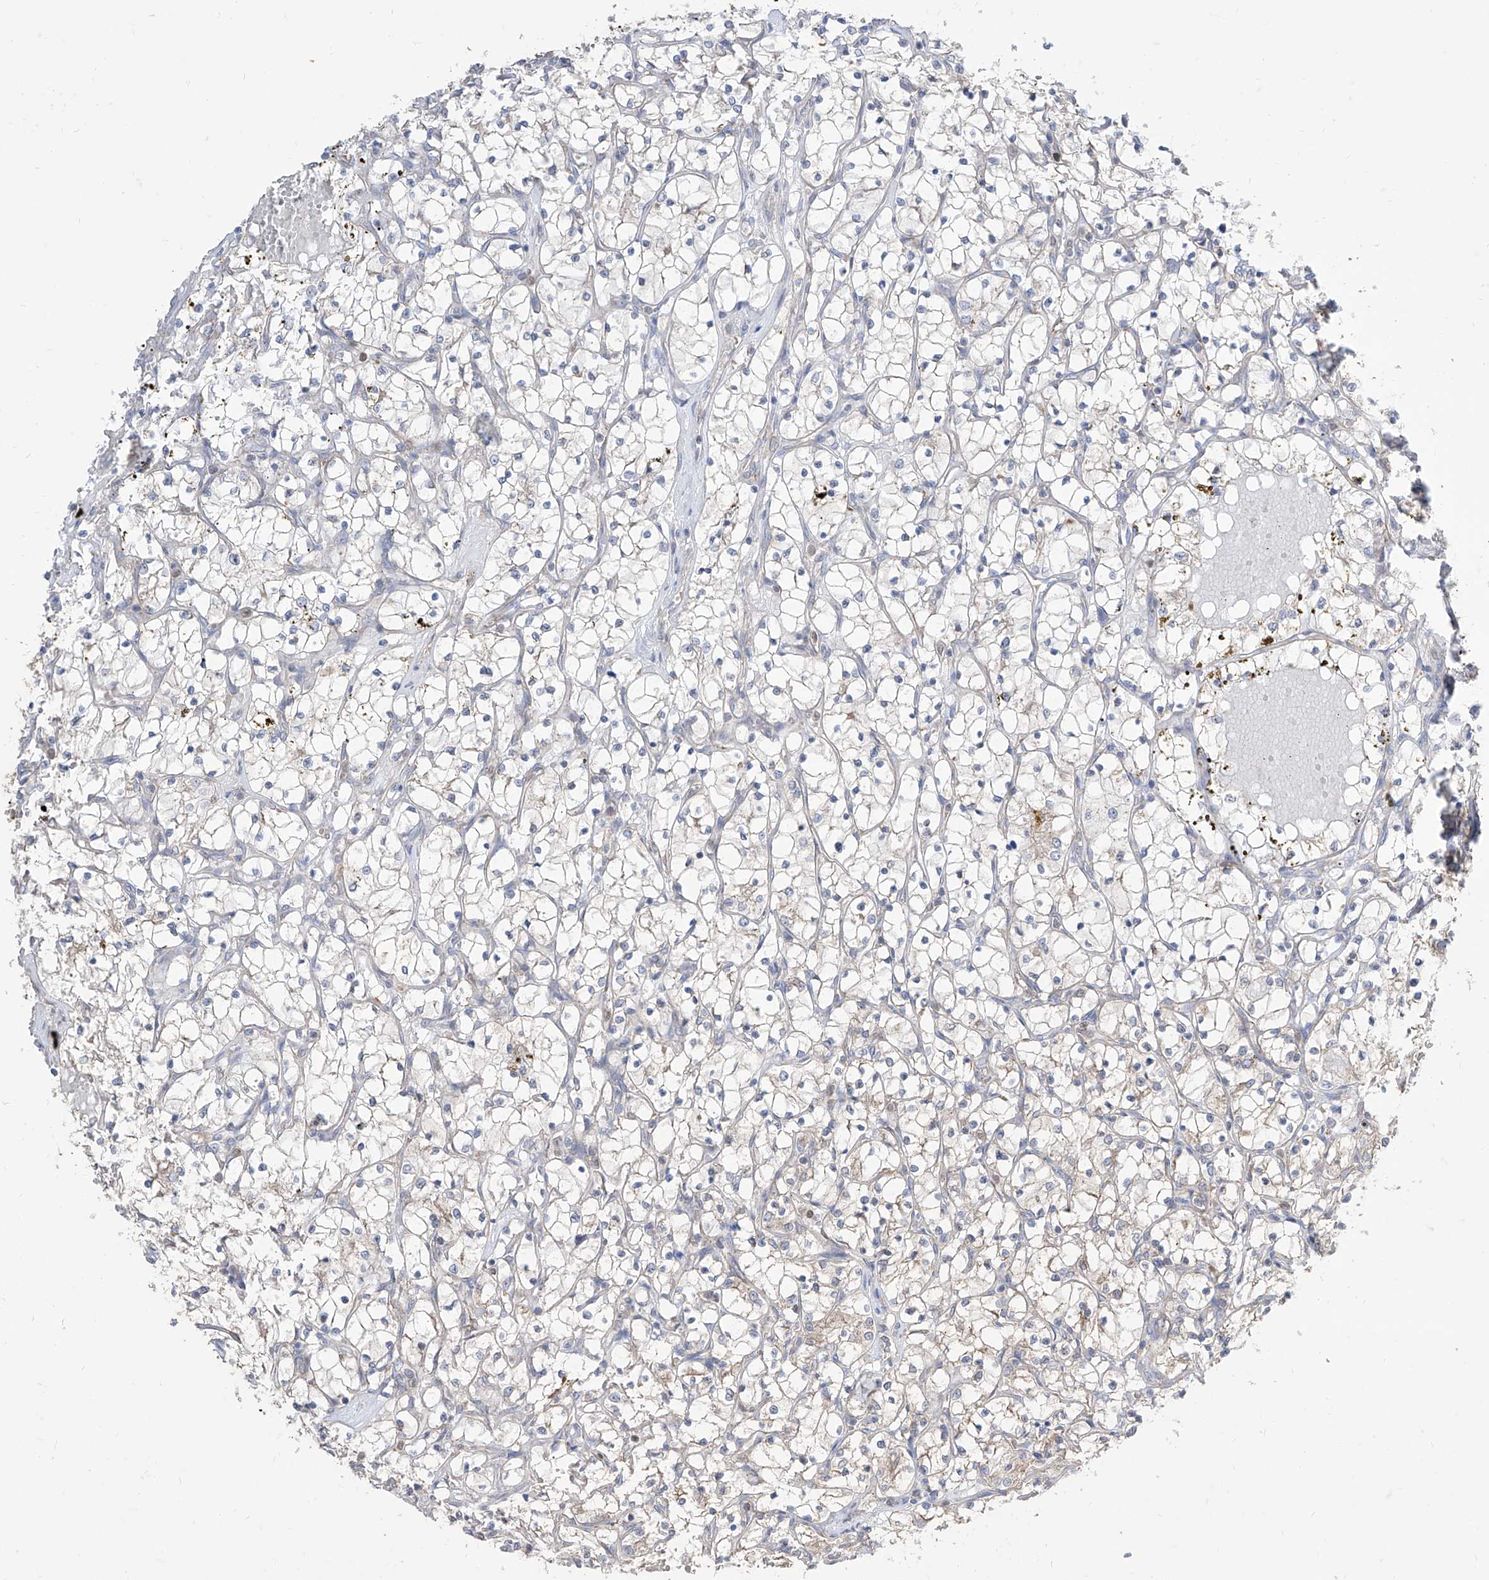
{"staining": {"intensity": "negative", "quantity": "none", "location": "none"}, "tissue": "renal cancer", "cell_type": "Tumor cells", "image_type": "cancer", "snomed": [{"axis": "morphology", "description": "Adenocarcinoma, NOS"}, {"axis": "topography", "description": "Kidney"}], "caption": "This is an immunohistochemistry (IHC) image of renal adenocarcinoma. There is no expression in tumor cells.", "gene": "BROX", "patient": {"sex": "female", "age": 69}}